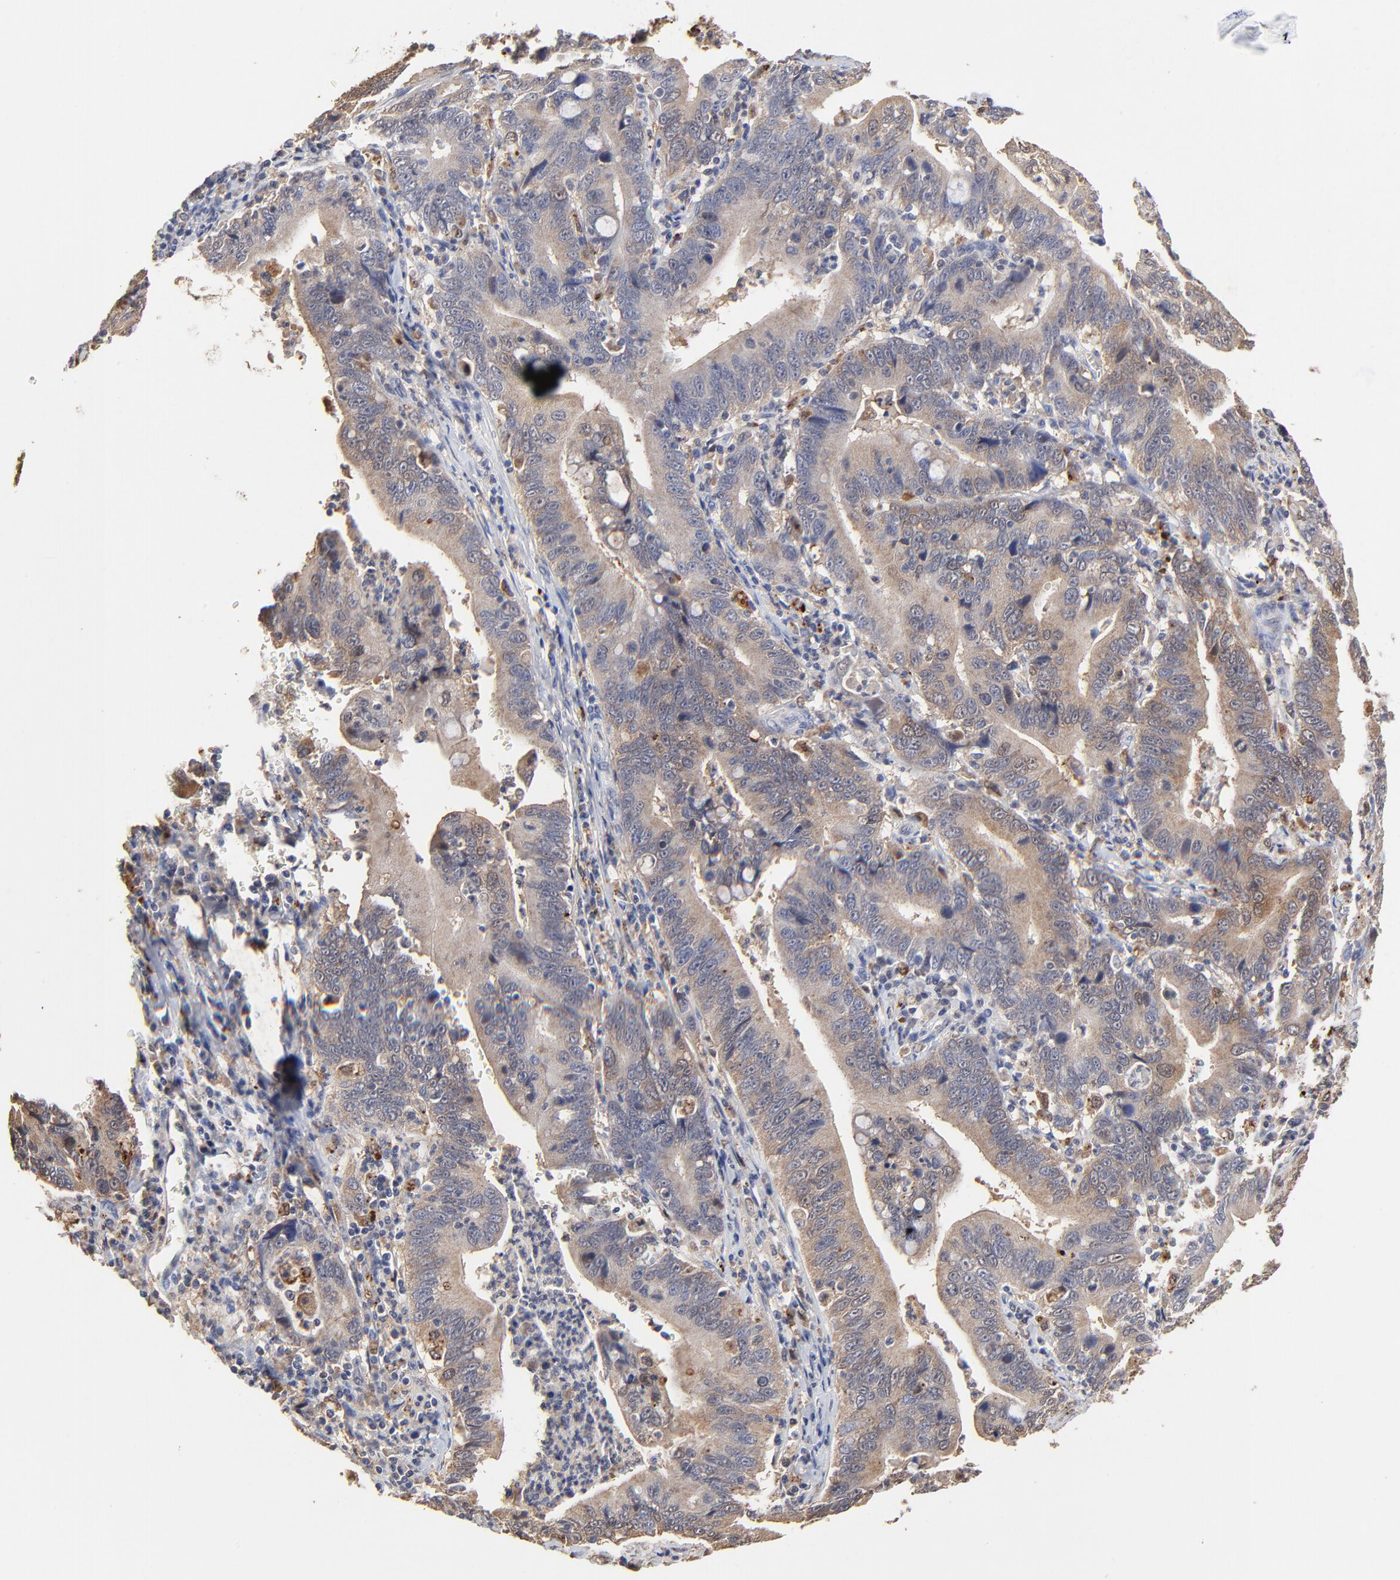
{"staining": {"intensity": "moderate", "quantity": ">75%", "location": "cytoplasmic/membranous"}, "tissue": "stomach cancer", "cell_type": "Tumor cells", "image_type": "cancer", "snomed": [{"axis": "morphology", "description": "Adenocarcinoma, NOS"}, {"axis": "topography", "description": "Stomach, upper"}], "caption": "Human adenocarcinoma (stomach) stained with a protein marker reveals moderate staining in tumor cells.", "gene": "LGALS3", "patient": {"sex": "male", "age": 63}}